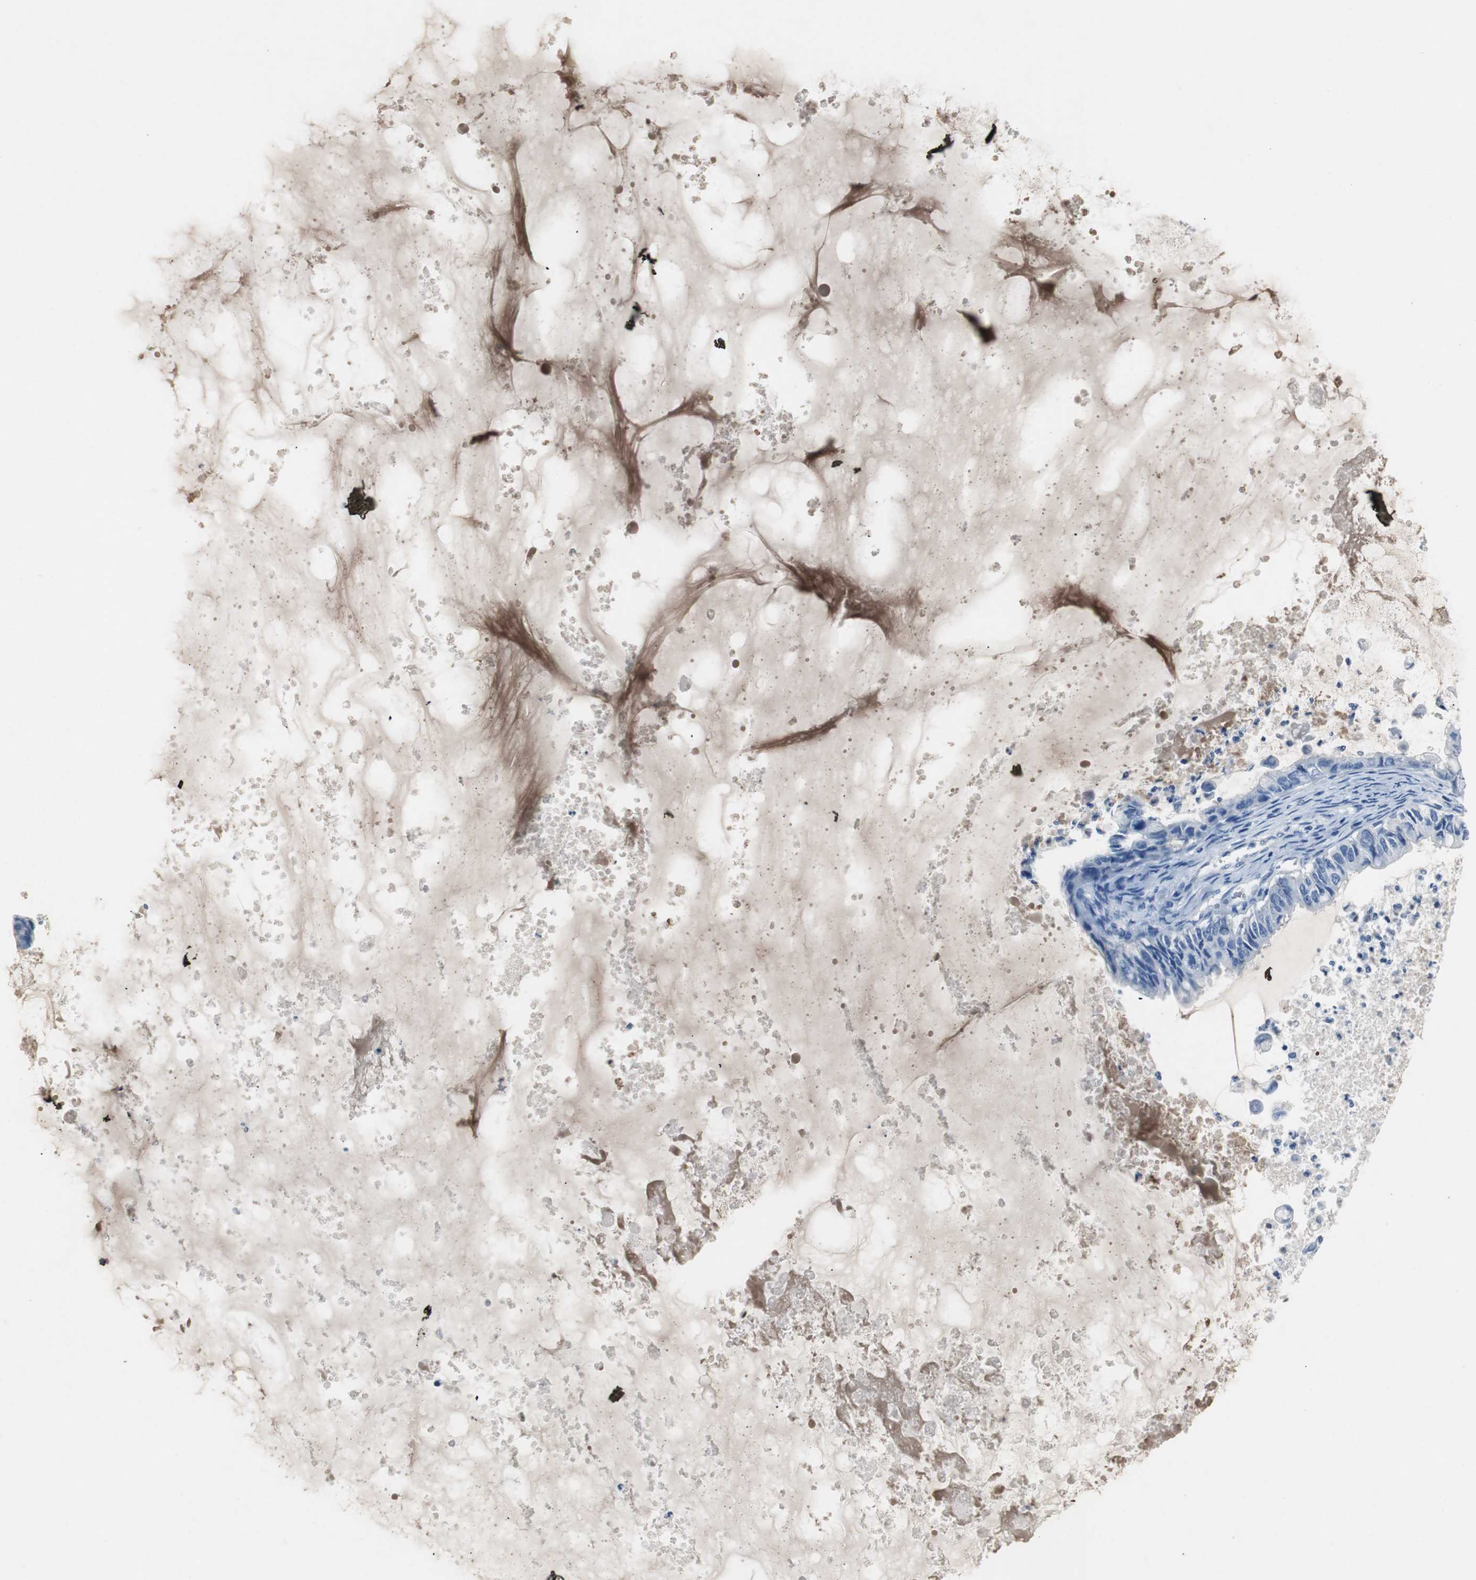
{"staining": {"intensity": "negative", "quantity": "none", "location": "none"}, "tissue": "ovarian cancer", "cell_type": "Tumor cells", "image_type": "cancer", "snomed": [{"axis": "morphology", "description": "Cystadenocarcinoma, mucinous, NOS"}, {"axis": "topography", "description": "Ovary"}], "caption": "Mucinous cystadenocarcinoma (ovarian) stained for a protein using IHC exhibits no staining tumor cells.", "gene": "LRP2", "patient": {"sex": "female", "age": 80}}